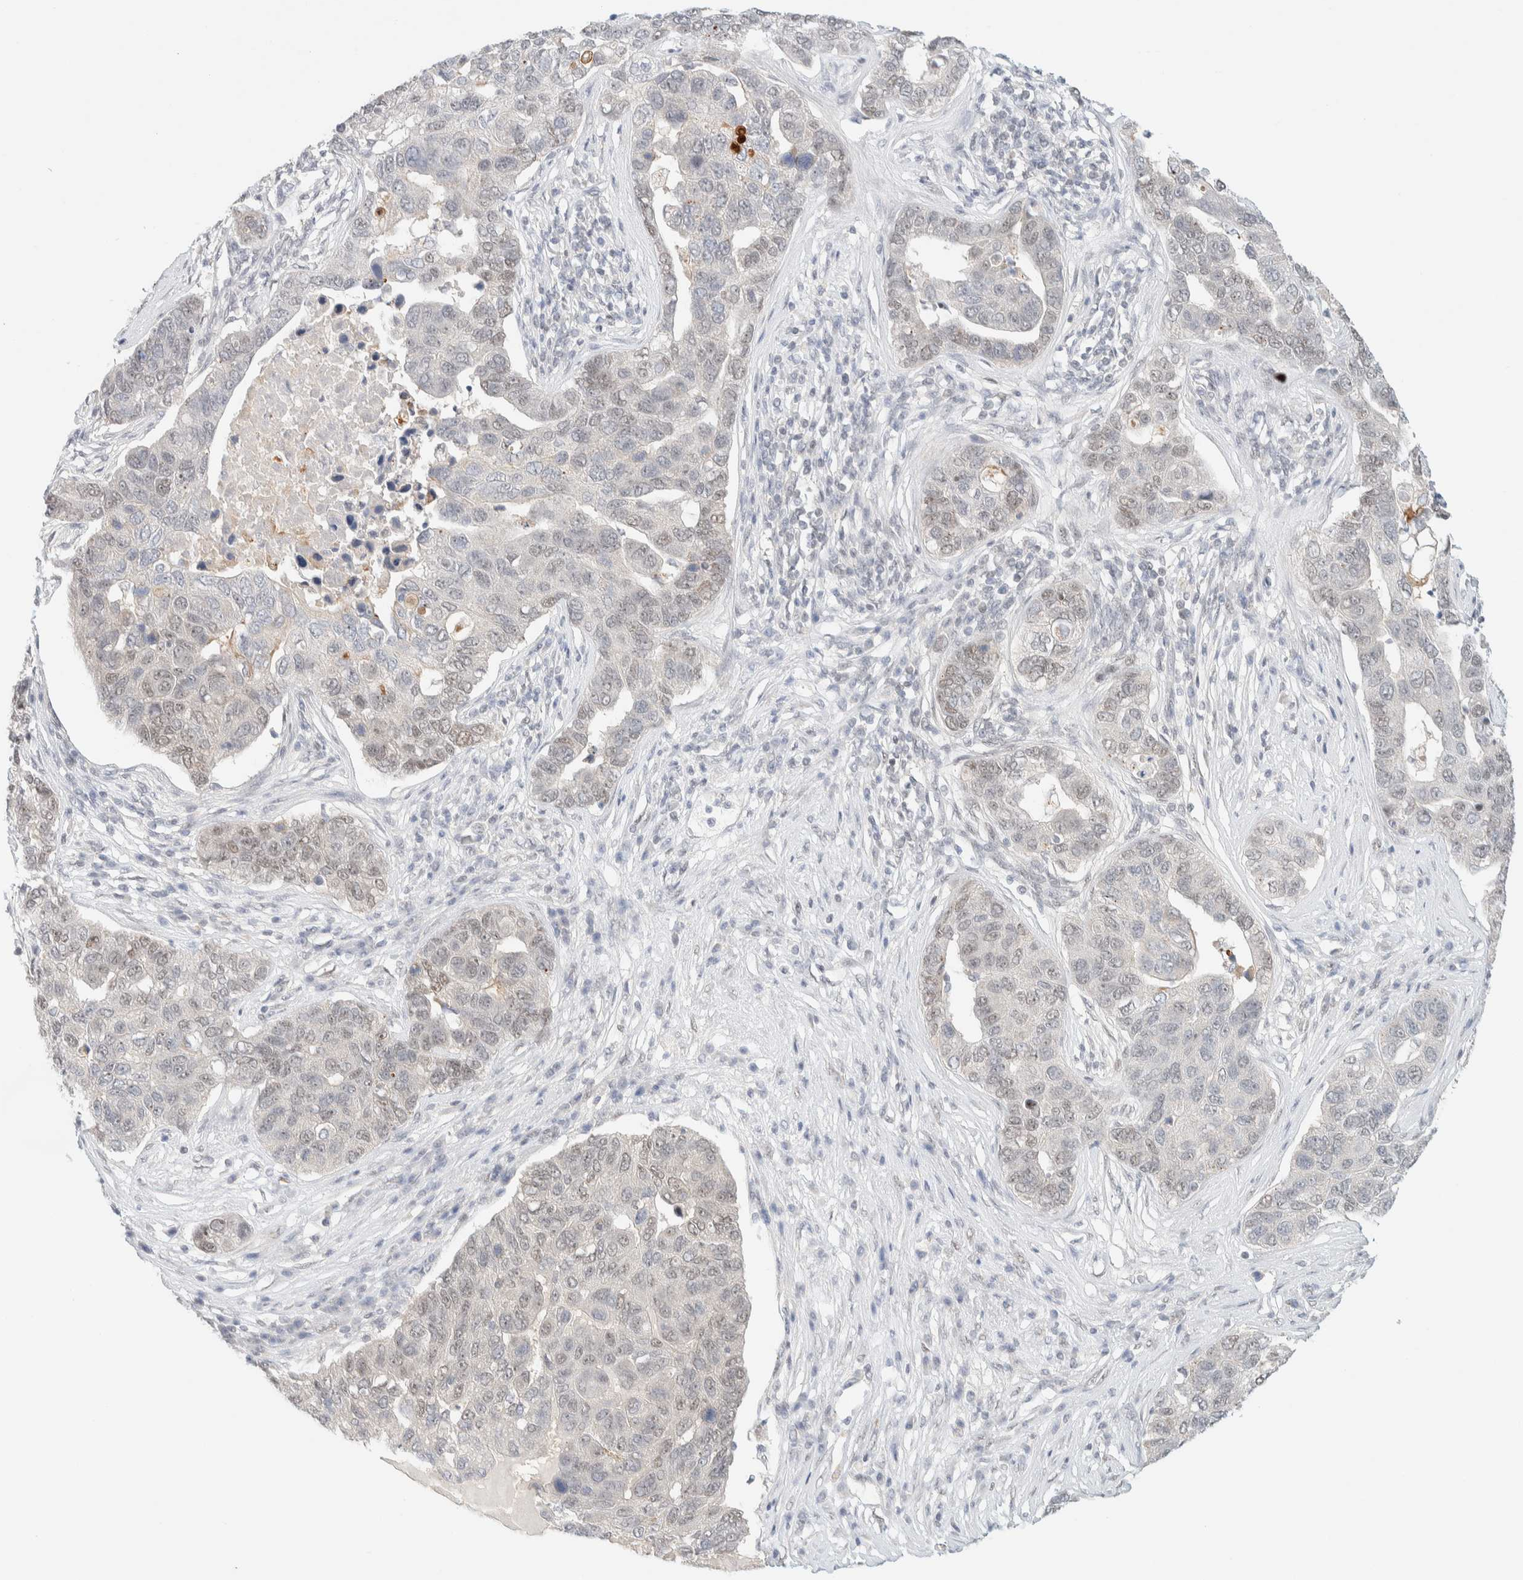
{"staining": {"intensity": "weak", "quantity": "<25%", "location": "nuclear"}, "tissue": "pancreatic cancer", "cell_type": "Tumor cells", "image_type": "cancer", "snomed": [{"axis": "morphology", "description": "Adenocarcinoma, NOS"}, {"axis": "topography", "description": "Pancreas"}], "caption": "DAB immunohistochemical staining of human pancreatic cancer exhibits no significant positivity in tumor cells.", "gene": "PYGO2", "patient": {"sex": "female", "age": 61}}